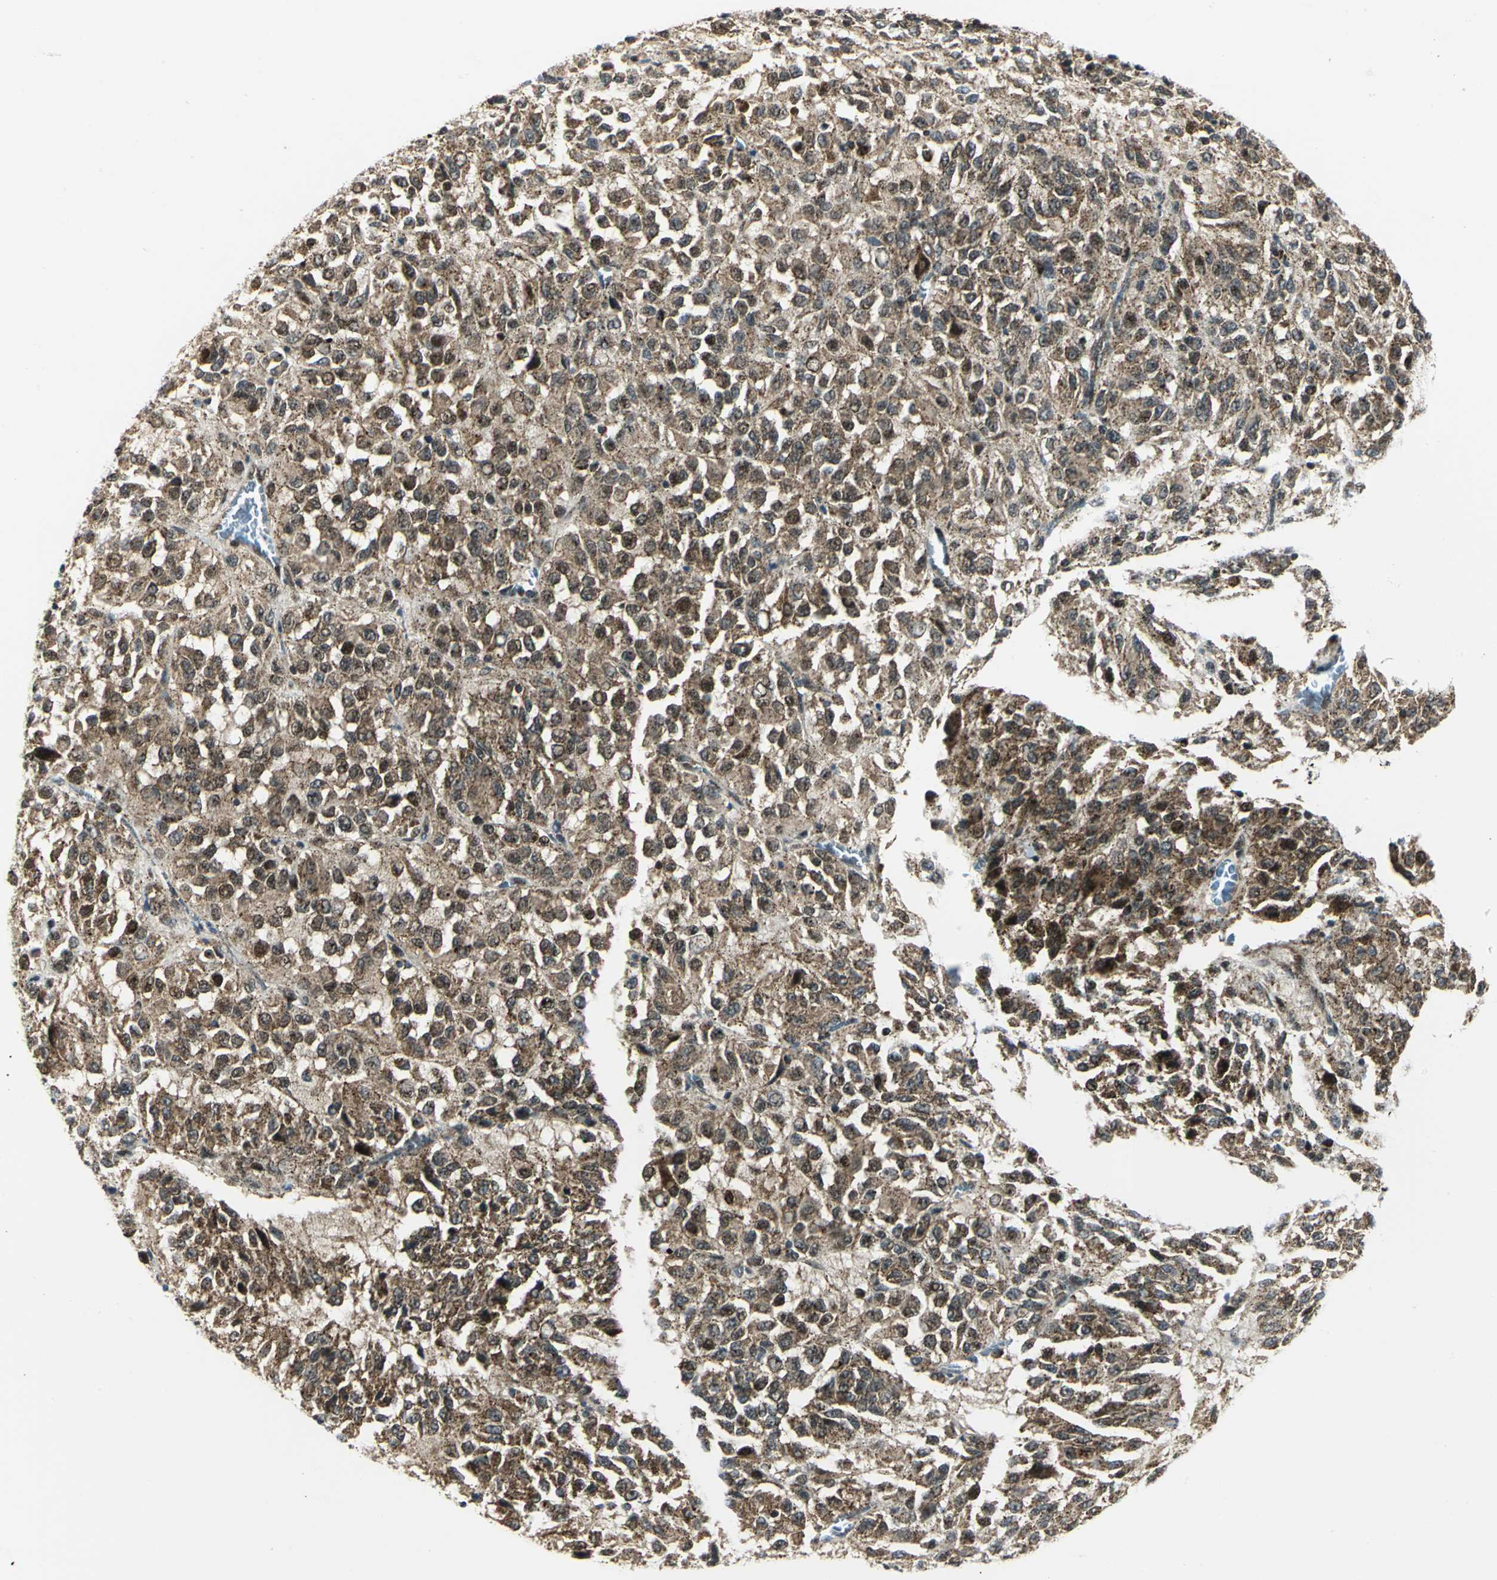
{"staining": {"intensity": "moderate", "quantity": ">75%", "location": "cytoplasmic/membranous"}, "tissue": "melanoma", "cell_type": "Tumor cells", "image_type": "cancer", "snomed": [{"axis": "morphology", "description": "Malignant melanoma, Metastatic site"}, {"axis": "topography", "description": "Lung"}], "caption": "This image demonstrates IHC staining of human melanoma, with medium moderate cytoplasmic/membranous expression in approximately >75% of tumor cells.", "gene": "ATP6V1A", "patient": {"sex": "male", "age": 64}}